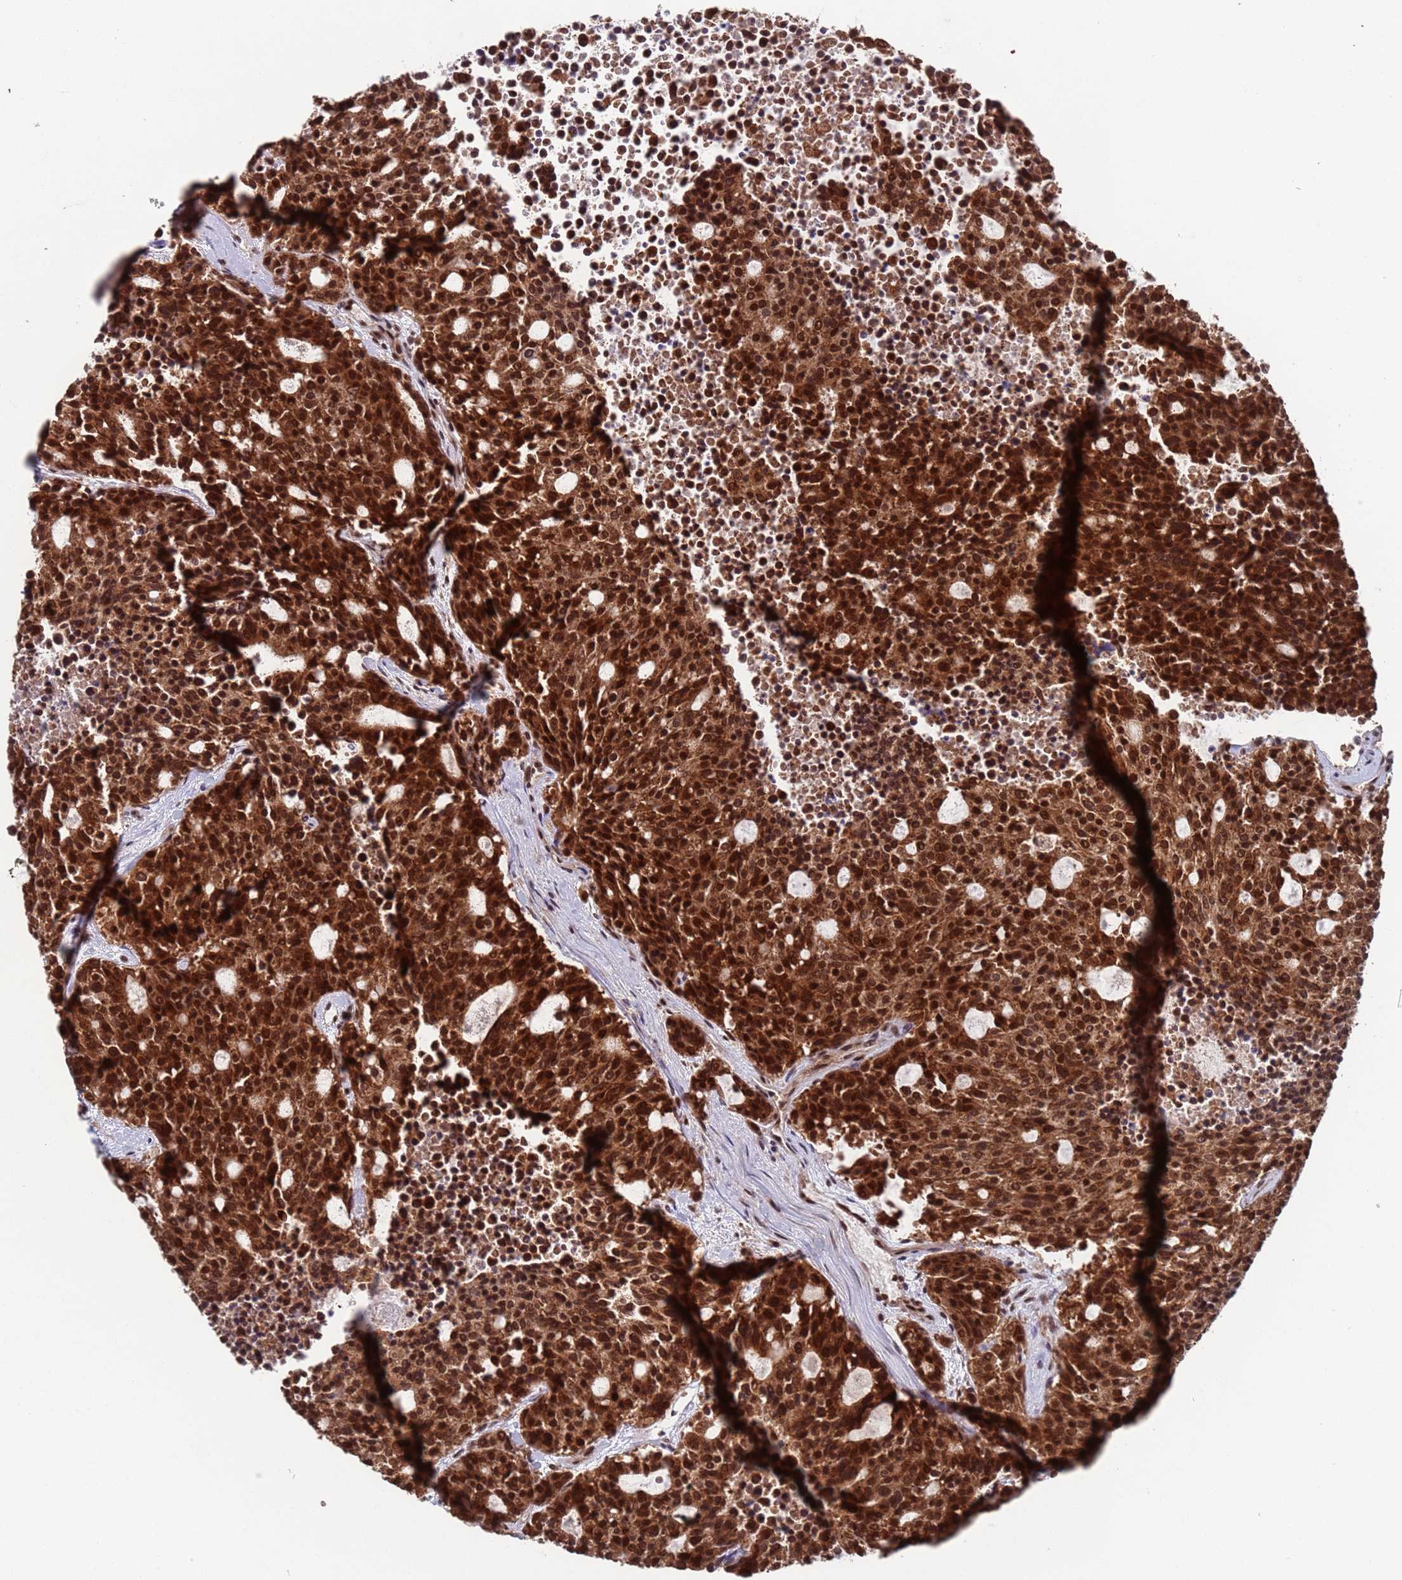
{"staining": {"intensity": "strong", "quantity": ">75%", "location": "cytoplasmic/membranous,nuclear"}, "tissue": "carcinoid", "cell_type": "Tumor cells", "image_type": "cancer", "snomed": [{"axis": "morphology", "description": "Carcinoid, malignant, NOS"}, {"axis": "topography", "description": "Pancreas"}], "caption": "Carcinoid stained with DAB IHC displays high levels of strong cytoplasmic/membranous and nuclear expression in about >75% of tumor cells.", "gene": "FUBP3", "patient": {"sex": "female", "age": 54}}